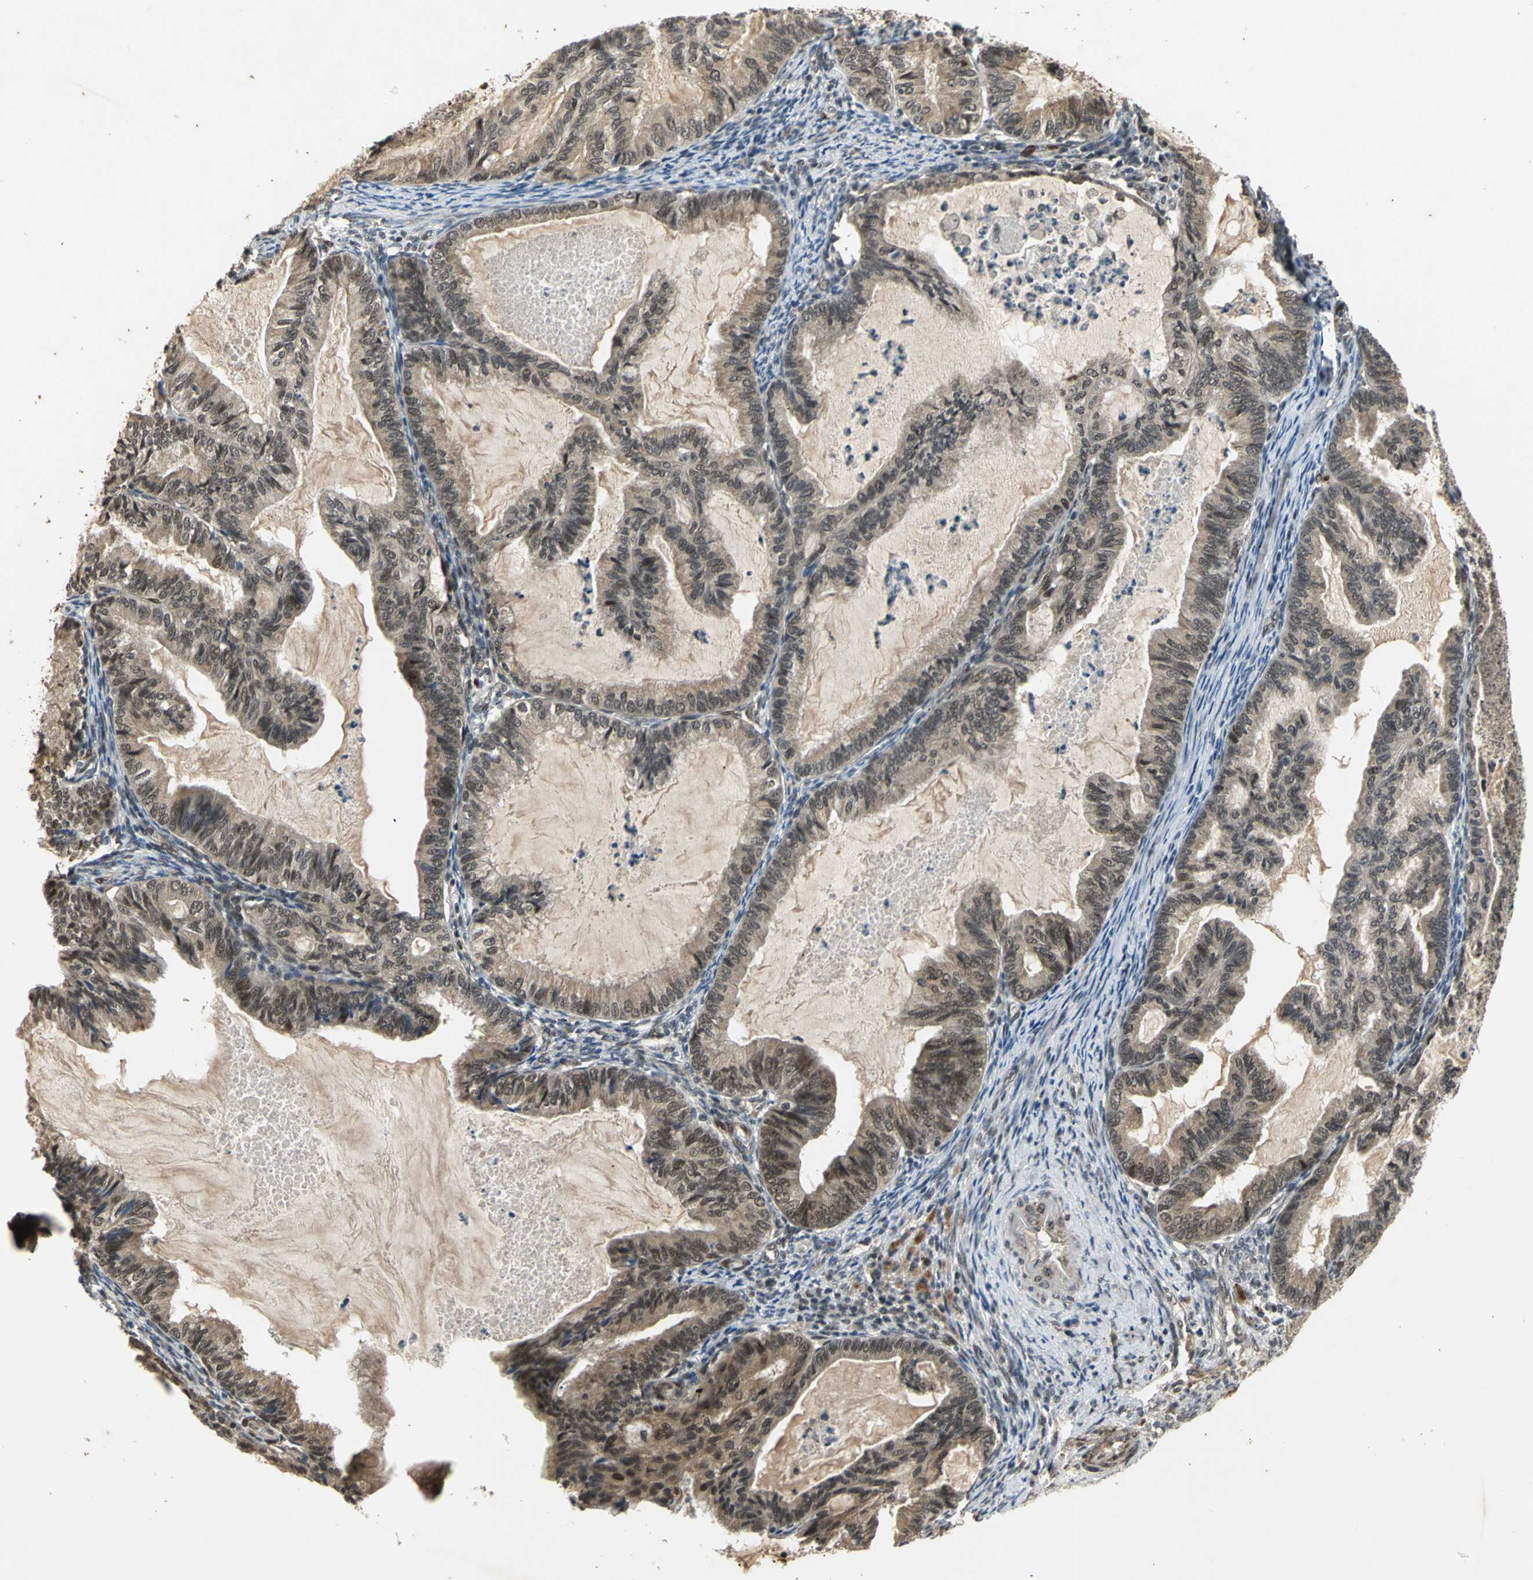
{"staining": {"intensity": "weak", "quantity": "25%-75%", "location": "cytoplasmic/membranous"}, "tissue": "cervical cancer", "cell_type": "Tumor cells", "image_type": "cancer", "snomed": [{"axis": "morphology", "description": "Normal tissue, NOS"}, {"axis": "morphology", "description": "Adenocarcinoma, NOS"}, {"axis": "topography", "description": "Cervix"}, {"axis": "topography", "description": "Endometrium"}], "caption": "Tumor cells reveal weak cytoplasmic/membranous expression in about 25%-75% of cells in cervical cancer (adenocarcinoma).", "gene": "NOTCH3", "patient": {"sex": "female", "age": 86}}